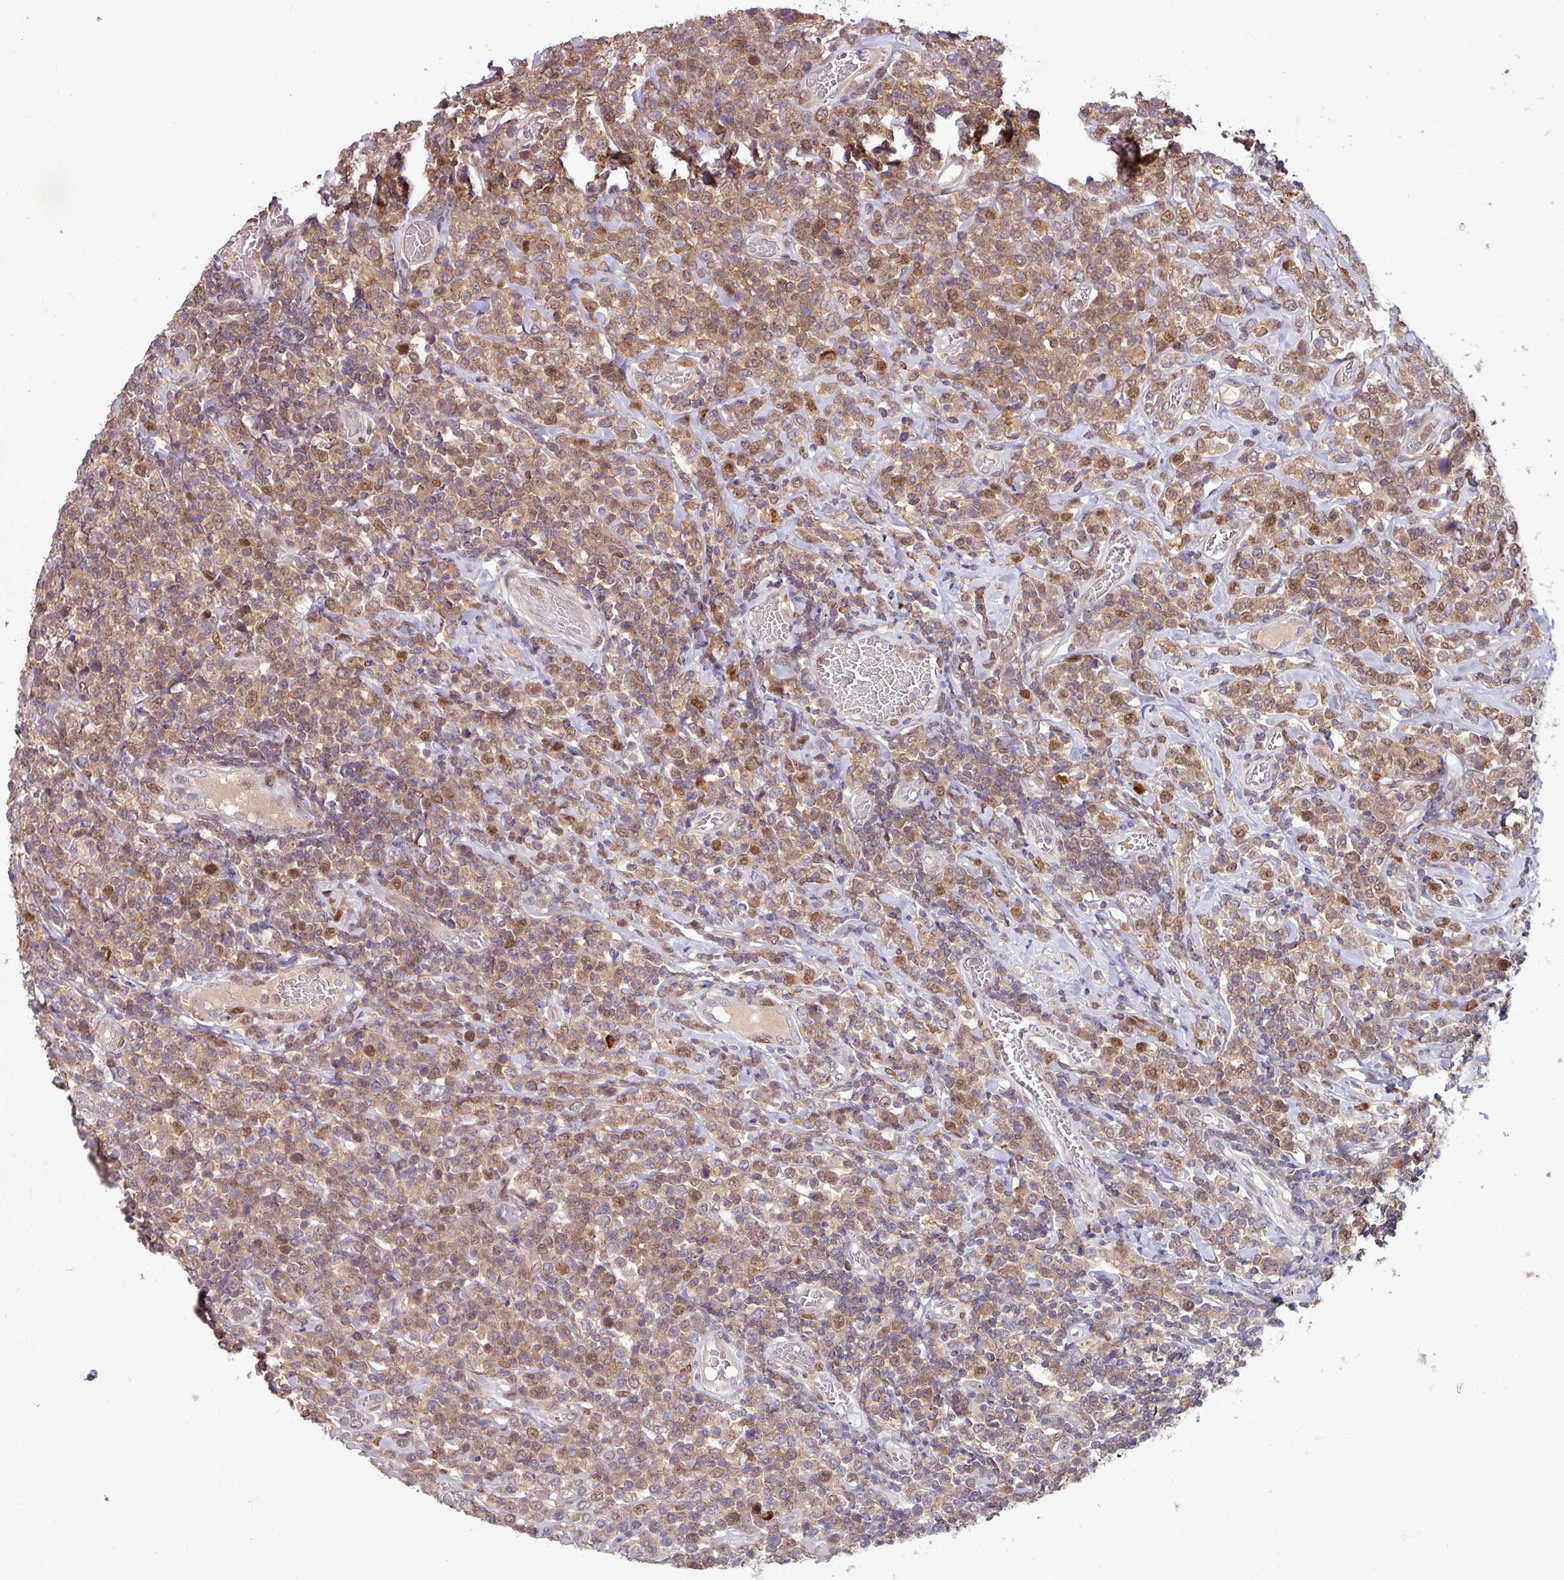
{"staining": {"intensity": "moderate", "quantity": ">75%", "location": "cytoplasmic/membranous"}, "tissue": "lymphoma", "cell_type": "Tumor cells", "image_type": "cancer", "snomed": [{"axis": "morphology", "description": "Malignant lymphoma, non-Hodgkin's type, High grade"}, {"axis": "topography", "description": "Soft tissue"}], "caption": "This micrograph exhibits immunohistochemistry staining of lymphoma, with medium moderate cytoplasmic/membranous positivity in about >75% of tumor cells.", "gene": "PRRX1", "patient": {"sex": "female", "age": 56}}